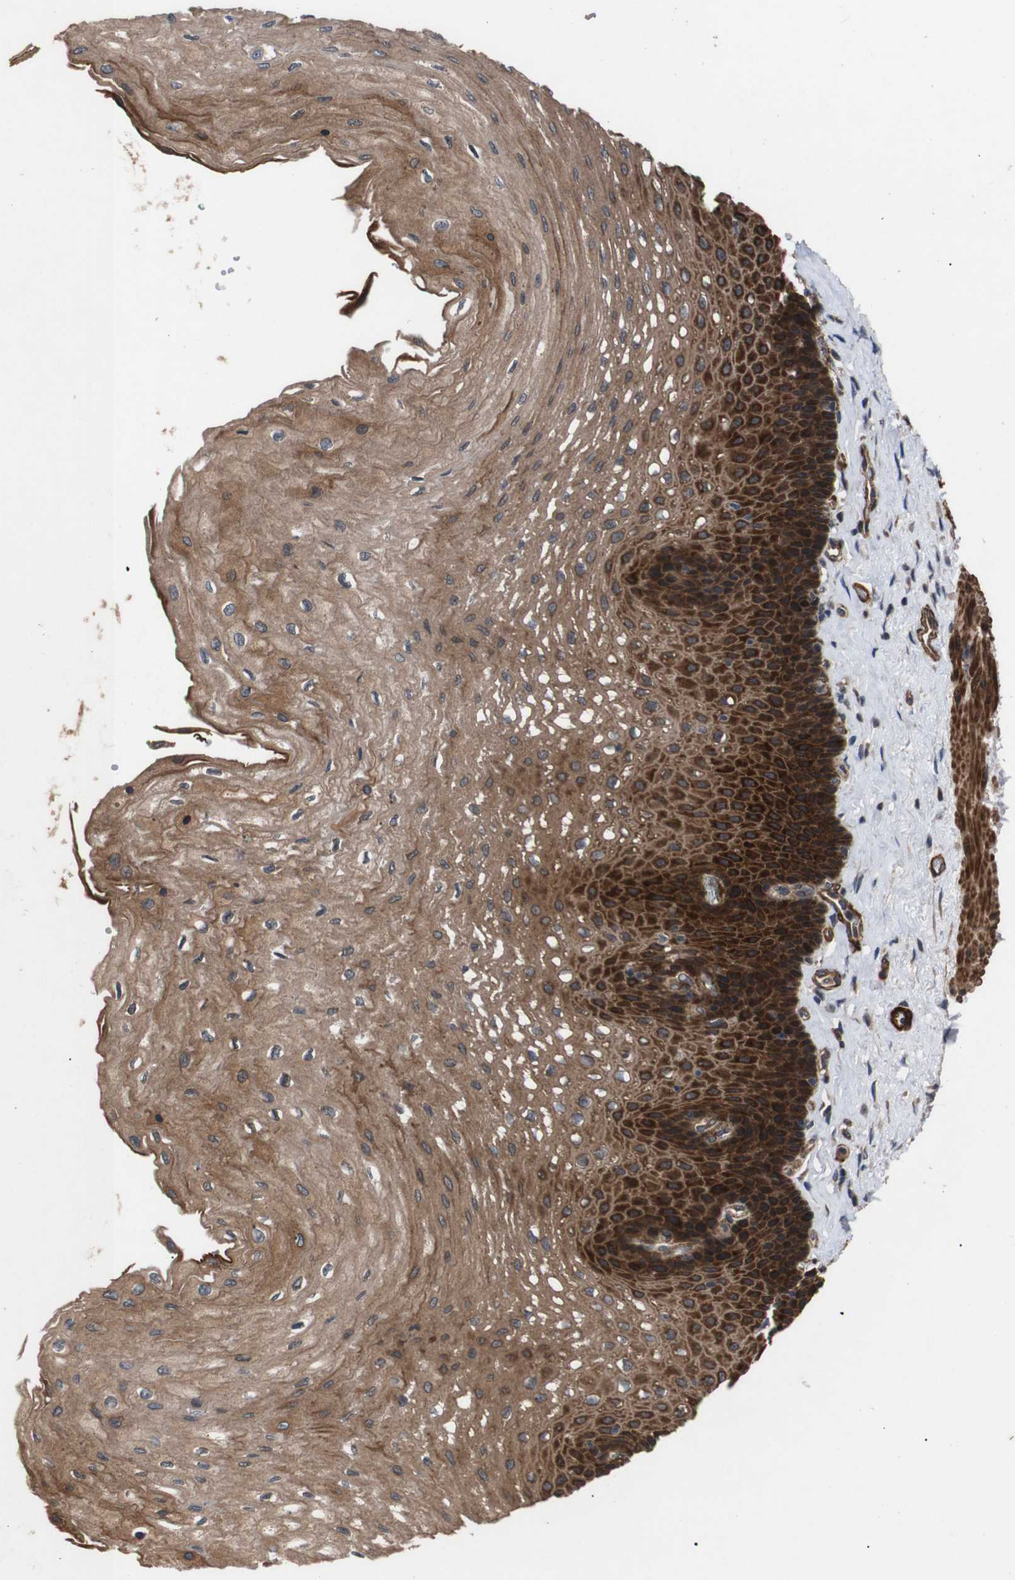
{"staining": {"intensity": "strong", "quantity": ">75%", "location": "cytoplasmic/membranous"}, "tissue": "esophagus", "cell_type": "Squamous epithelial cells", "image_type": "normal", "snomed": [{"axis": "morphology", "description": "Normal tissue, NOS"}, {"axis": "topography", "description": "Esophagus"}], "caption": "Strong cytoplasmic/membranous expression is identified in about >75% of squamous epithelial cells in normal esophagus. (DAB IHC with brightfield microscopy, high magnification).", "gene": "PAWR", "patient": {"sex": "female", "age": 72}}